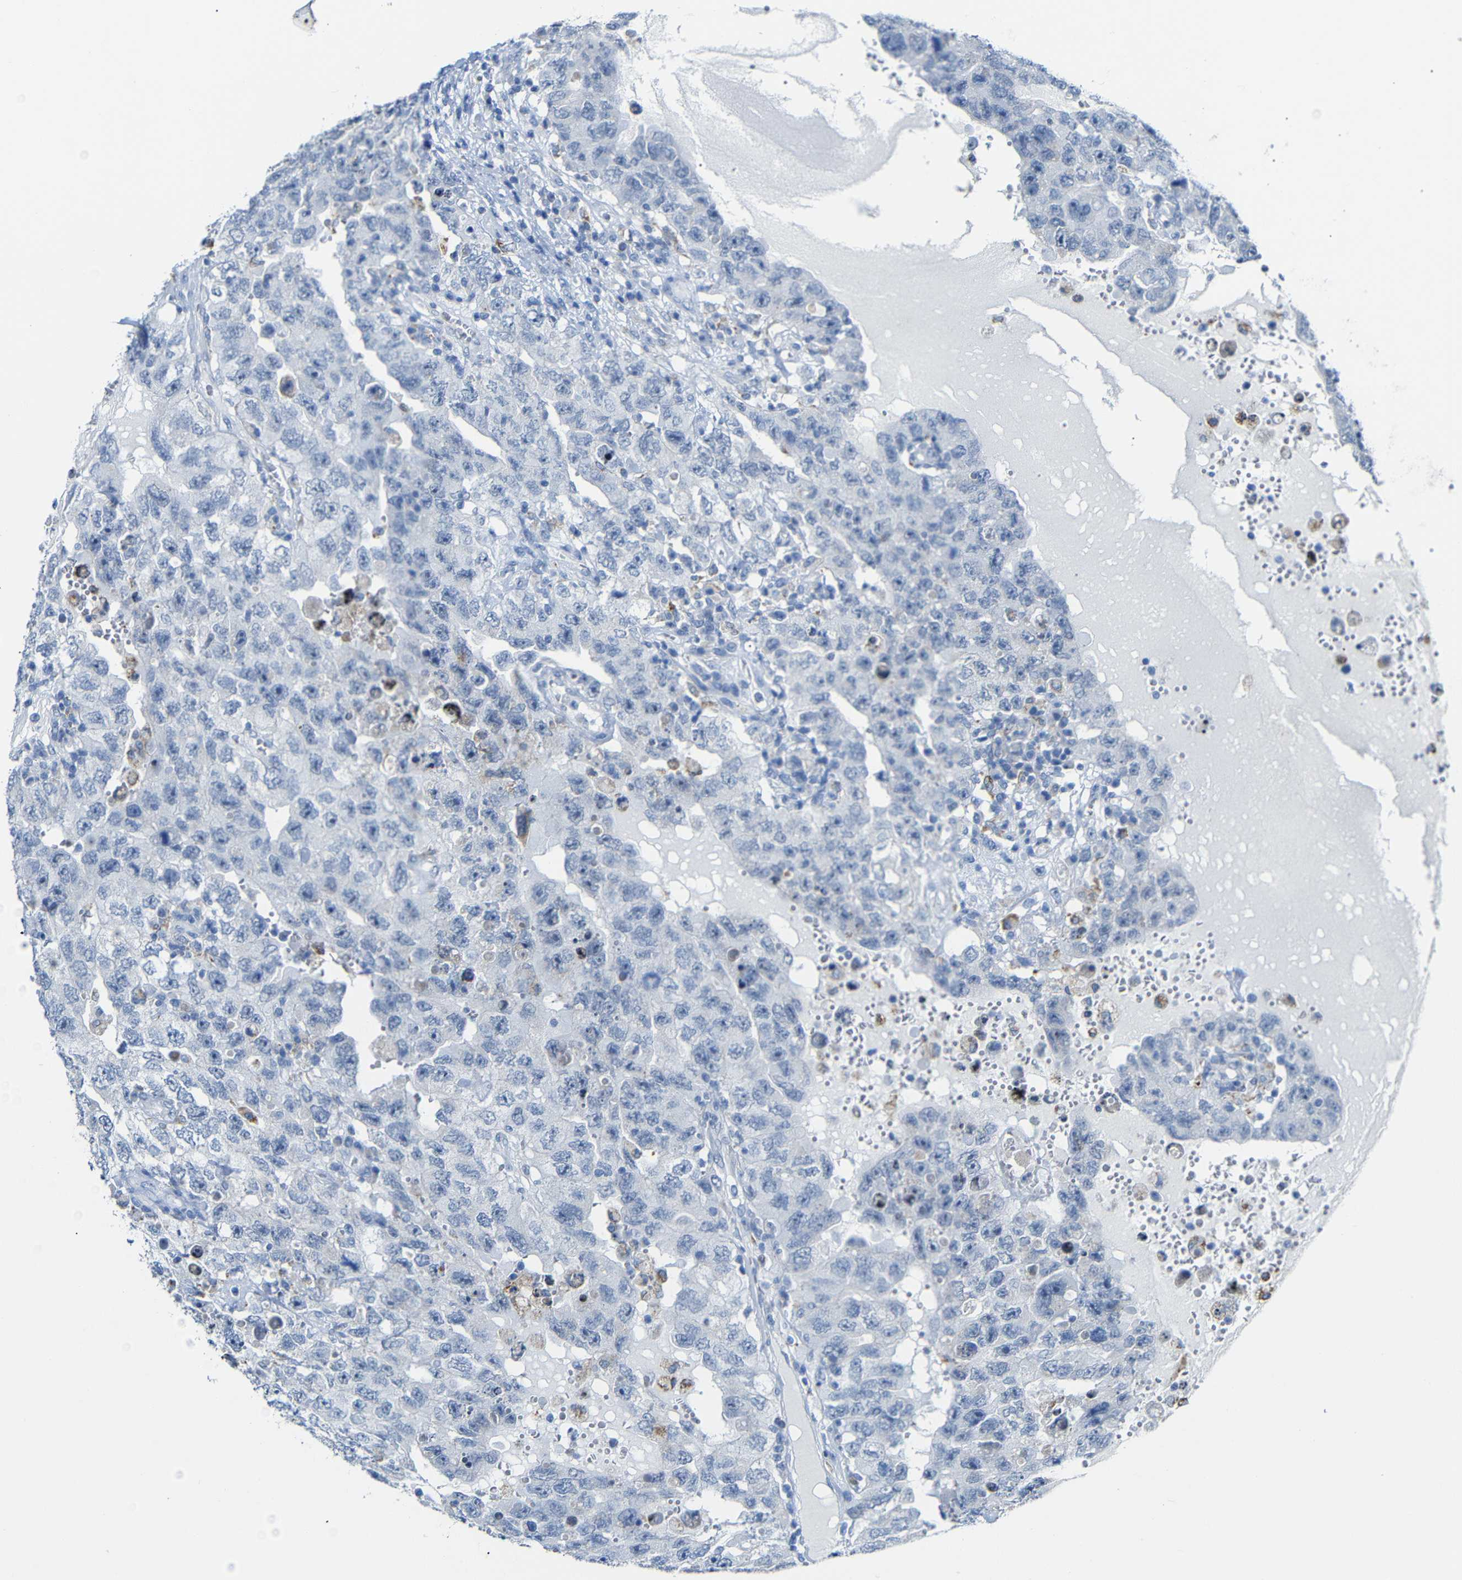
{"staining": {"intensity": "negative", "quantity": "none", "location": "none"}, "tissue": "testis cancer", "cell_type": "Tumor cells", "image_type": "cancer", "snomed": [{"axis": "morphology", "description": "Carcinoma, Embryonal, NOS"}, {"axis": "topography", "description": "Testis"}], "caption": "Image shows no protein expression in tumor cells of testis cancer tissue. The staining was performed using DAB to visualize the protein expression in brown, while the nuclei were stained in blue with hematoxylin (Magnification: 20x).", "gene": "C15orf48", "patient": {"sex": "male", "age": 26}}